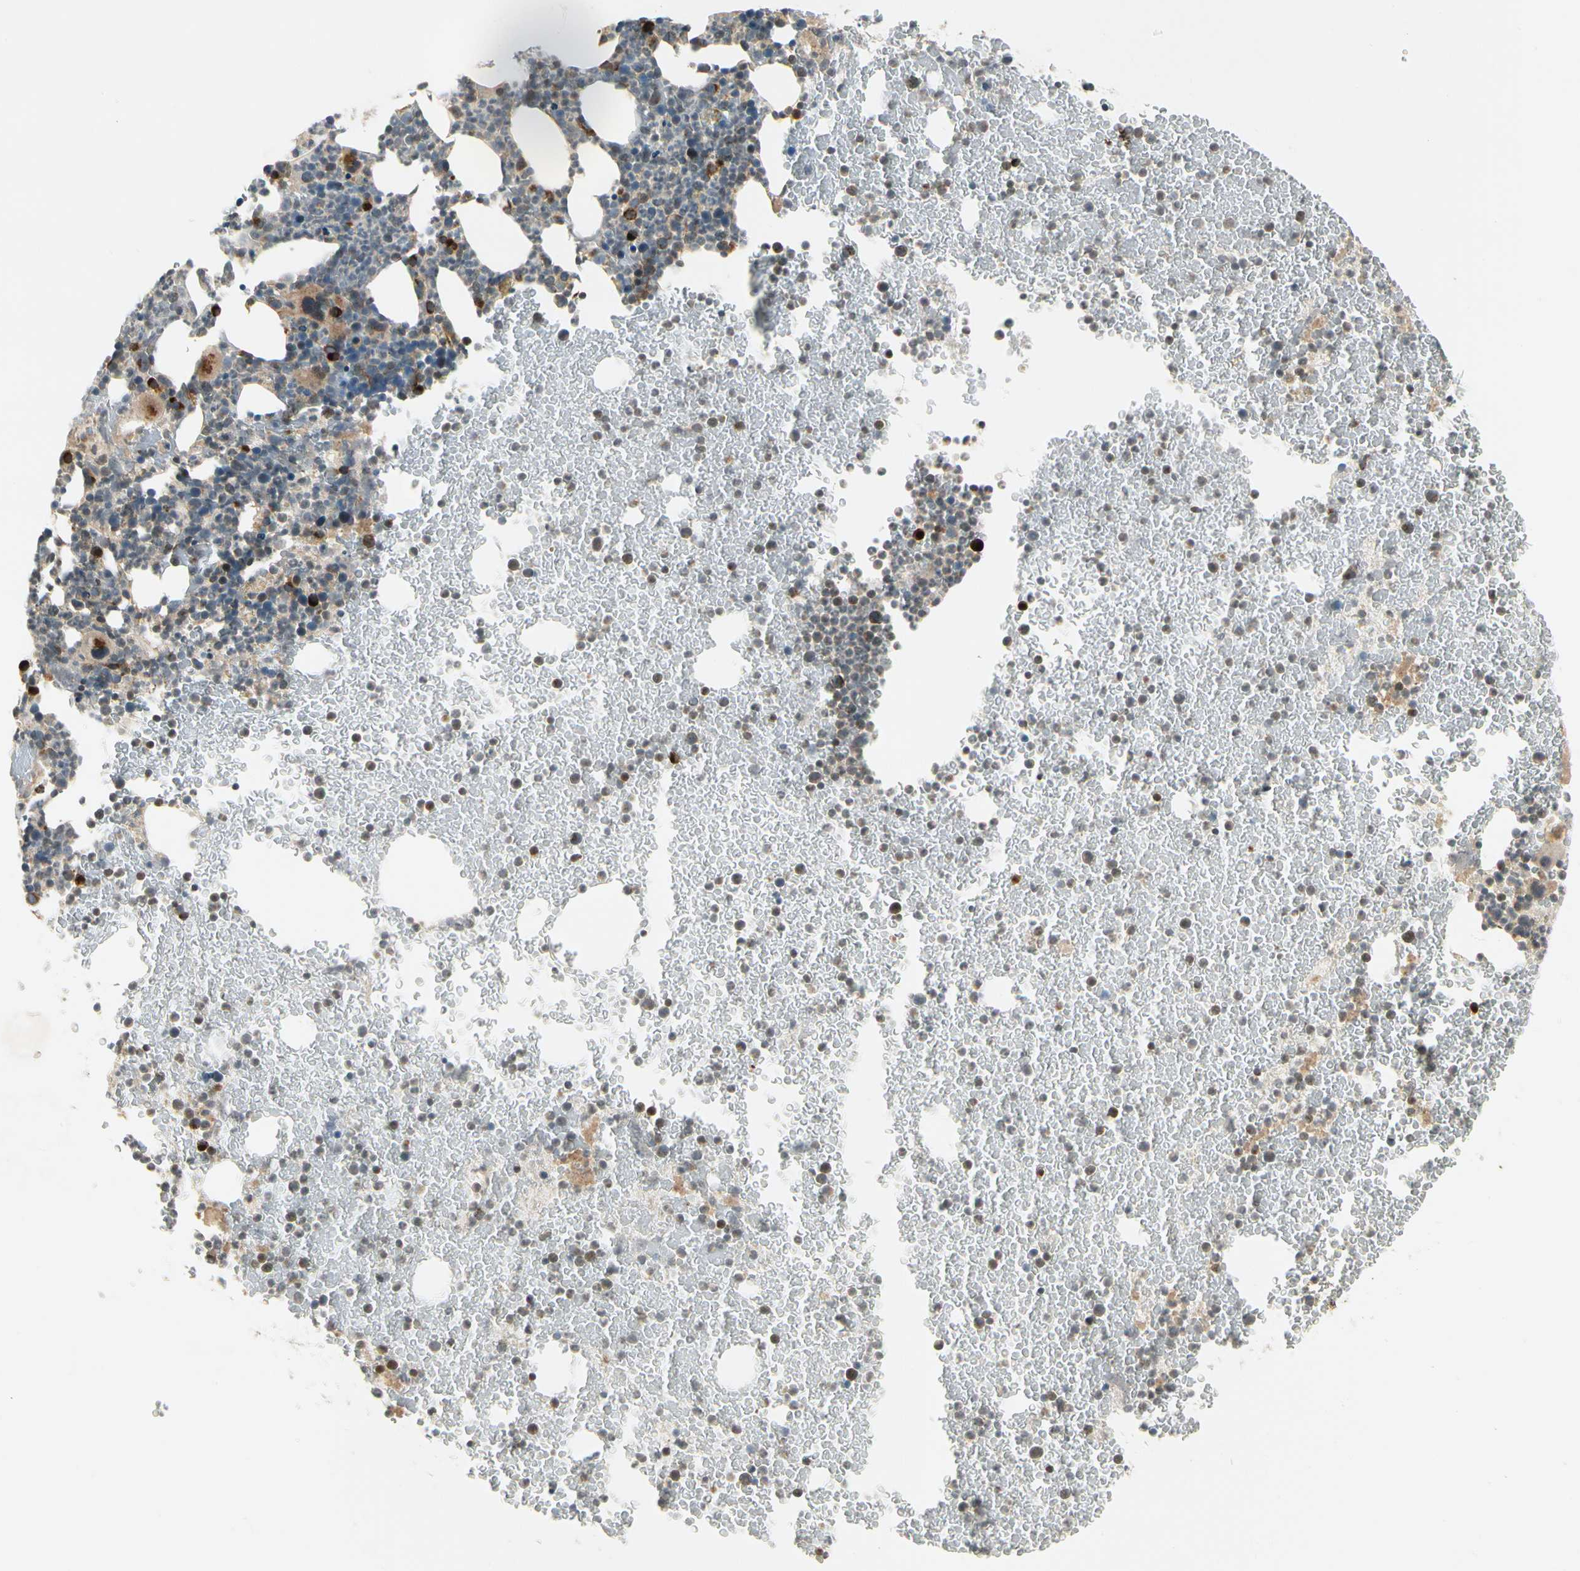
{"staining": {"intensity": "strong", "quantity": "<25%", "location": "cytoplasmic/membranous"}, "tissue": "bone marrow", "cell_type": "Hematopoietic cells", "image_type": "normal", "snomed": [{"axis": "morphology", "description": "Normal tissue, NOS"}, {"axis": "topography", "description": "Bone marrow"}], "caption": "Bone marrow was stained to show a protein in brown. There is medium levels of strong cytoplasmic/membranous staining in about <25% of hematopoietic cells. The staining was performed using DAB (3,3'-diaminobenzidine), with brown indicating positive protein expression. Nuclei are stained blue with hematoxylin.", "gene": "MANSC1", "patient": {"sex": "female", "age": 52}}